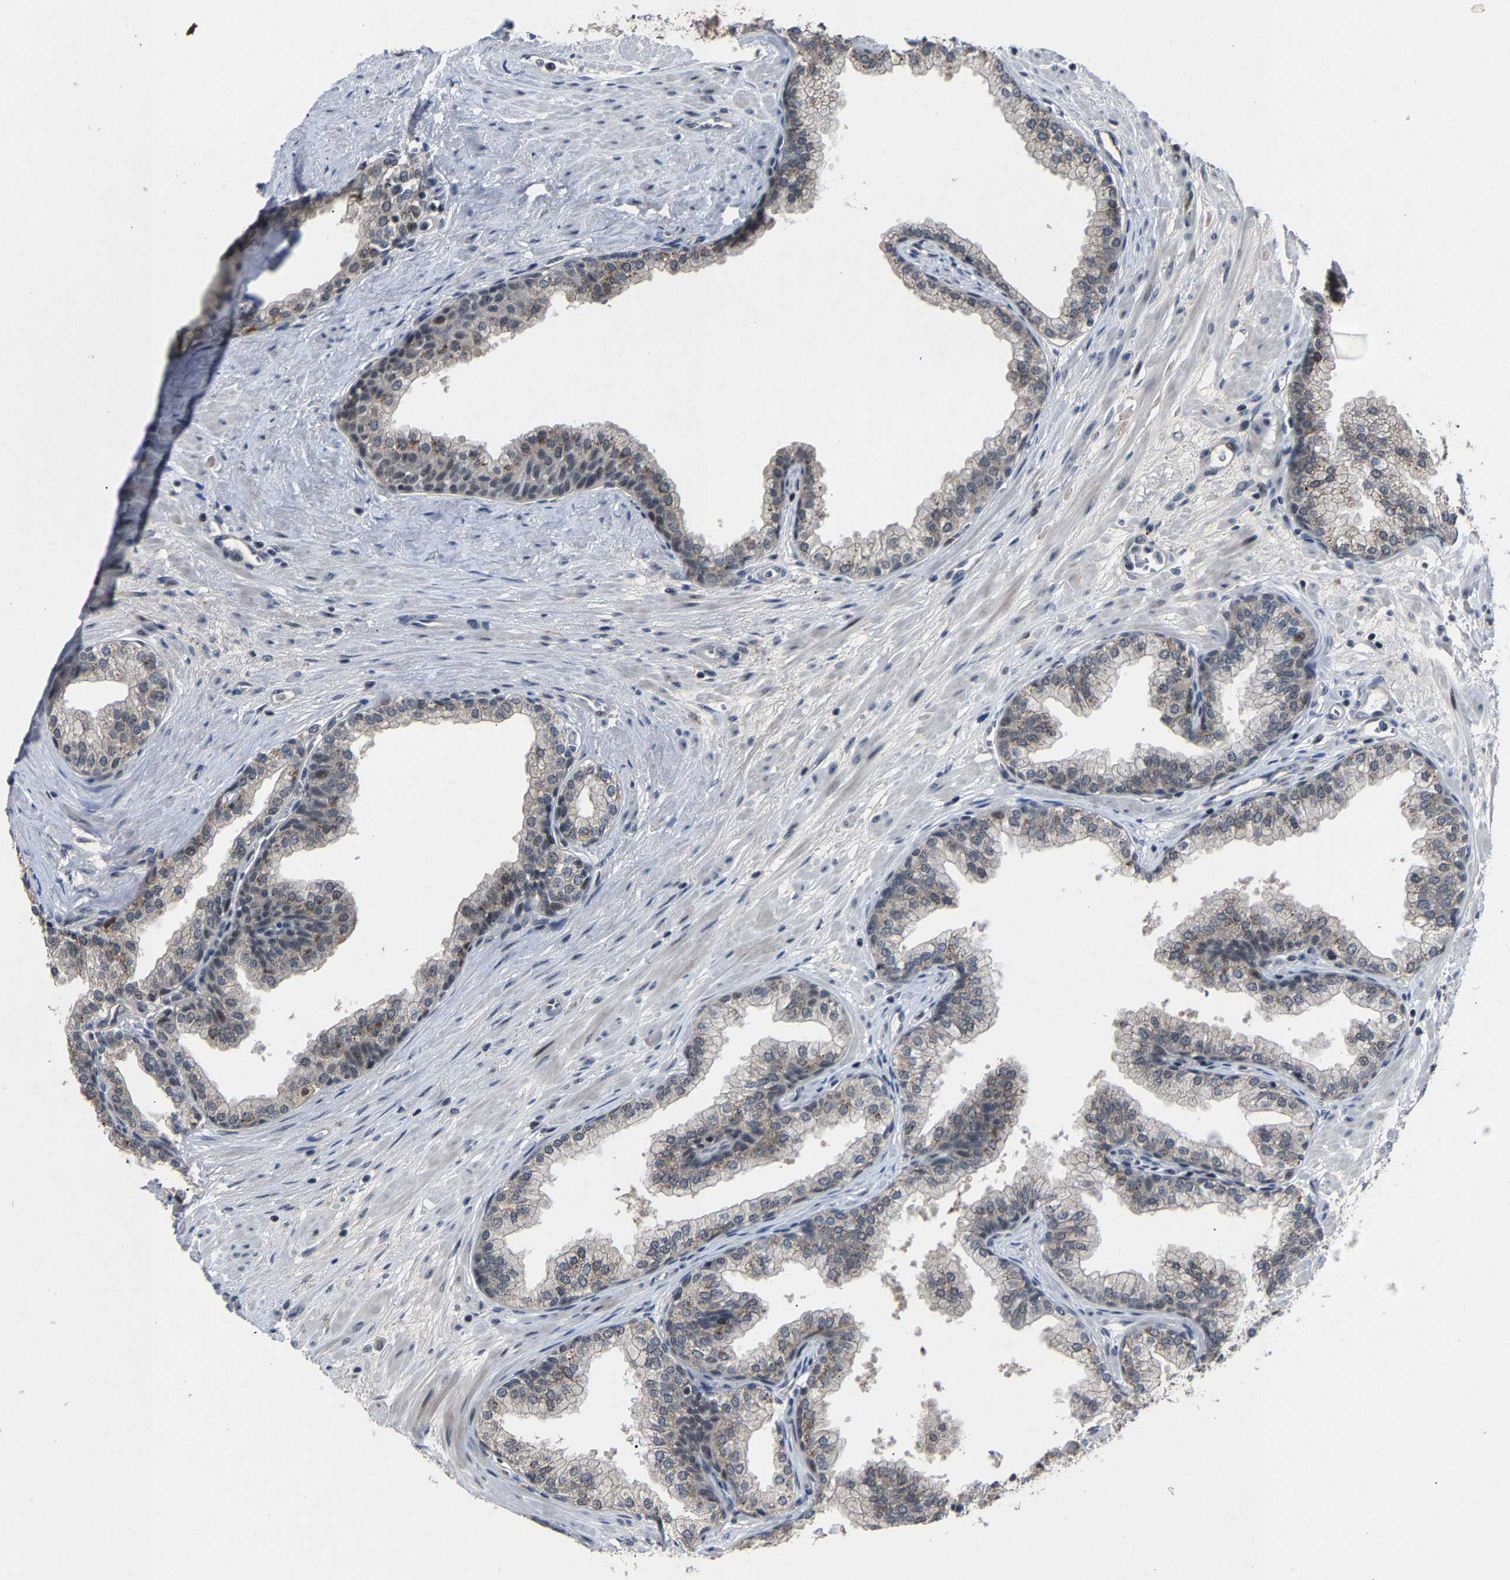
{"staining": {"intensity": "weak", "quantity": "25%-75%", "location": "cytoplasmic/membranous,nuclear"}, "tissue": "prostate", "cell_type": "Glandular cells", "image_type": "normal", "snomed": [{"axis": "morphology", "description": "Normal tissue, NOS"}, {"axis": "morphology", "description": "Urothelial carcinoma, Low grade"}, {"axis": "topography", "description": "Urinary bladder"}, {"axis": "topography", "description": "Prostate"}], "caption": "Protein expression by immunohistochemistry demonstrates weak cytoplasmic/membranous,nuclear expression in about 25%-75% of glandular cells in normal prostate.", "gene": "LSM8", "patient": {"sex": "male", "age": 60}}